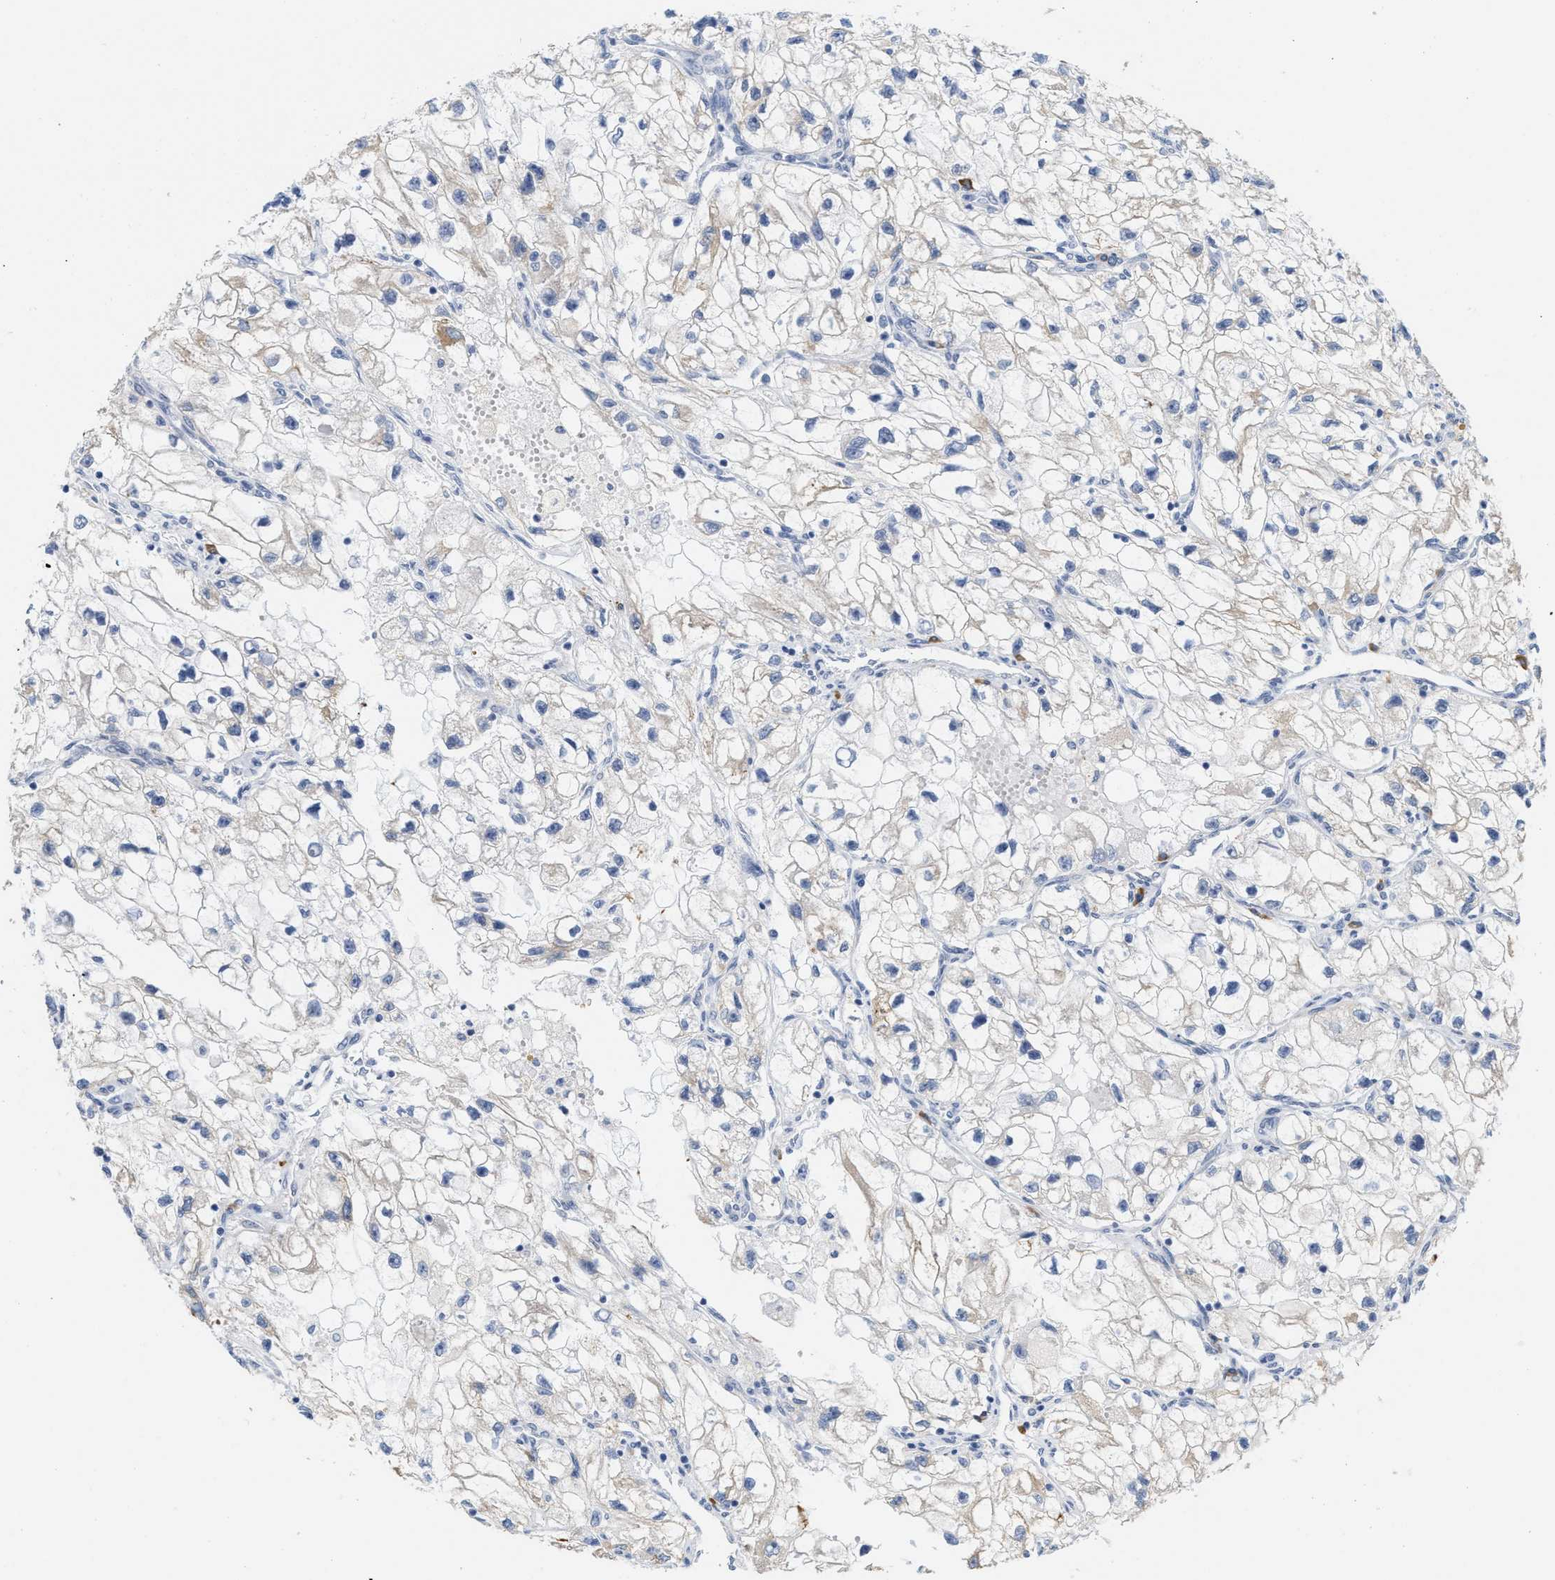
{"staining": {"intensity": "negative", "quantity": "none", "location": "none"}, "tissue": "renal cancer", "cell_type": "Tumor cells", "image_type": "cancer", "snomed": [{"axis": "morphology", "description": "Adenocarcinoma, NOS"}, {"axis": "topography", "description": "Kidney"}], "caption": "This is an IHC photomicrograph of renal adenocarcinoma. There is no positivity in tumor cells.", "gene": "RYR2", "patient": {"sex": "female", "age": 70}}